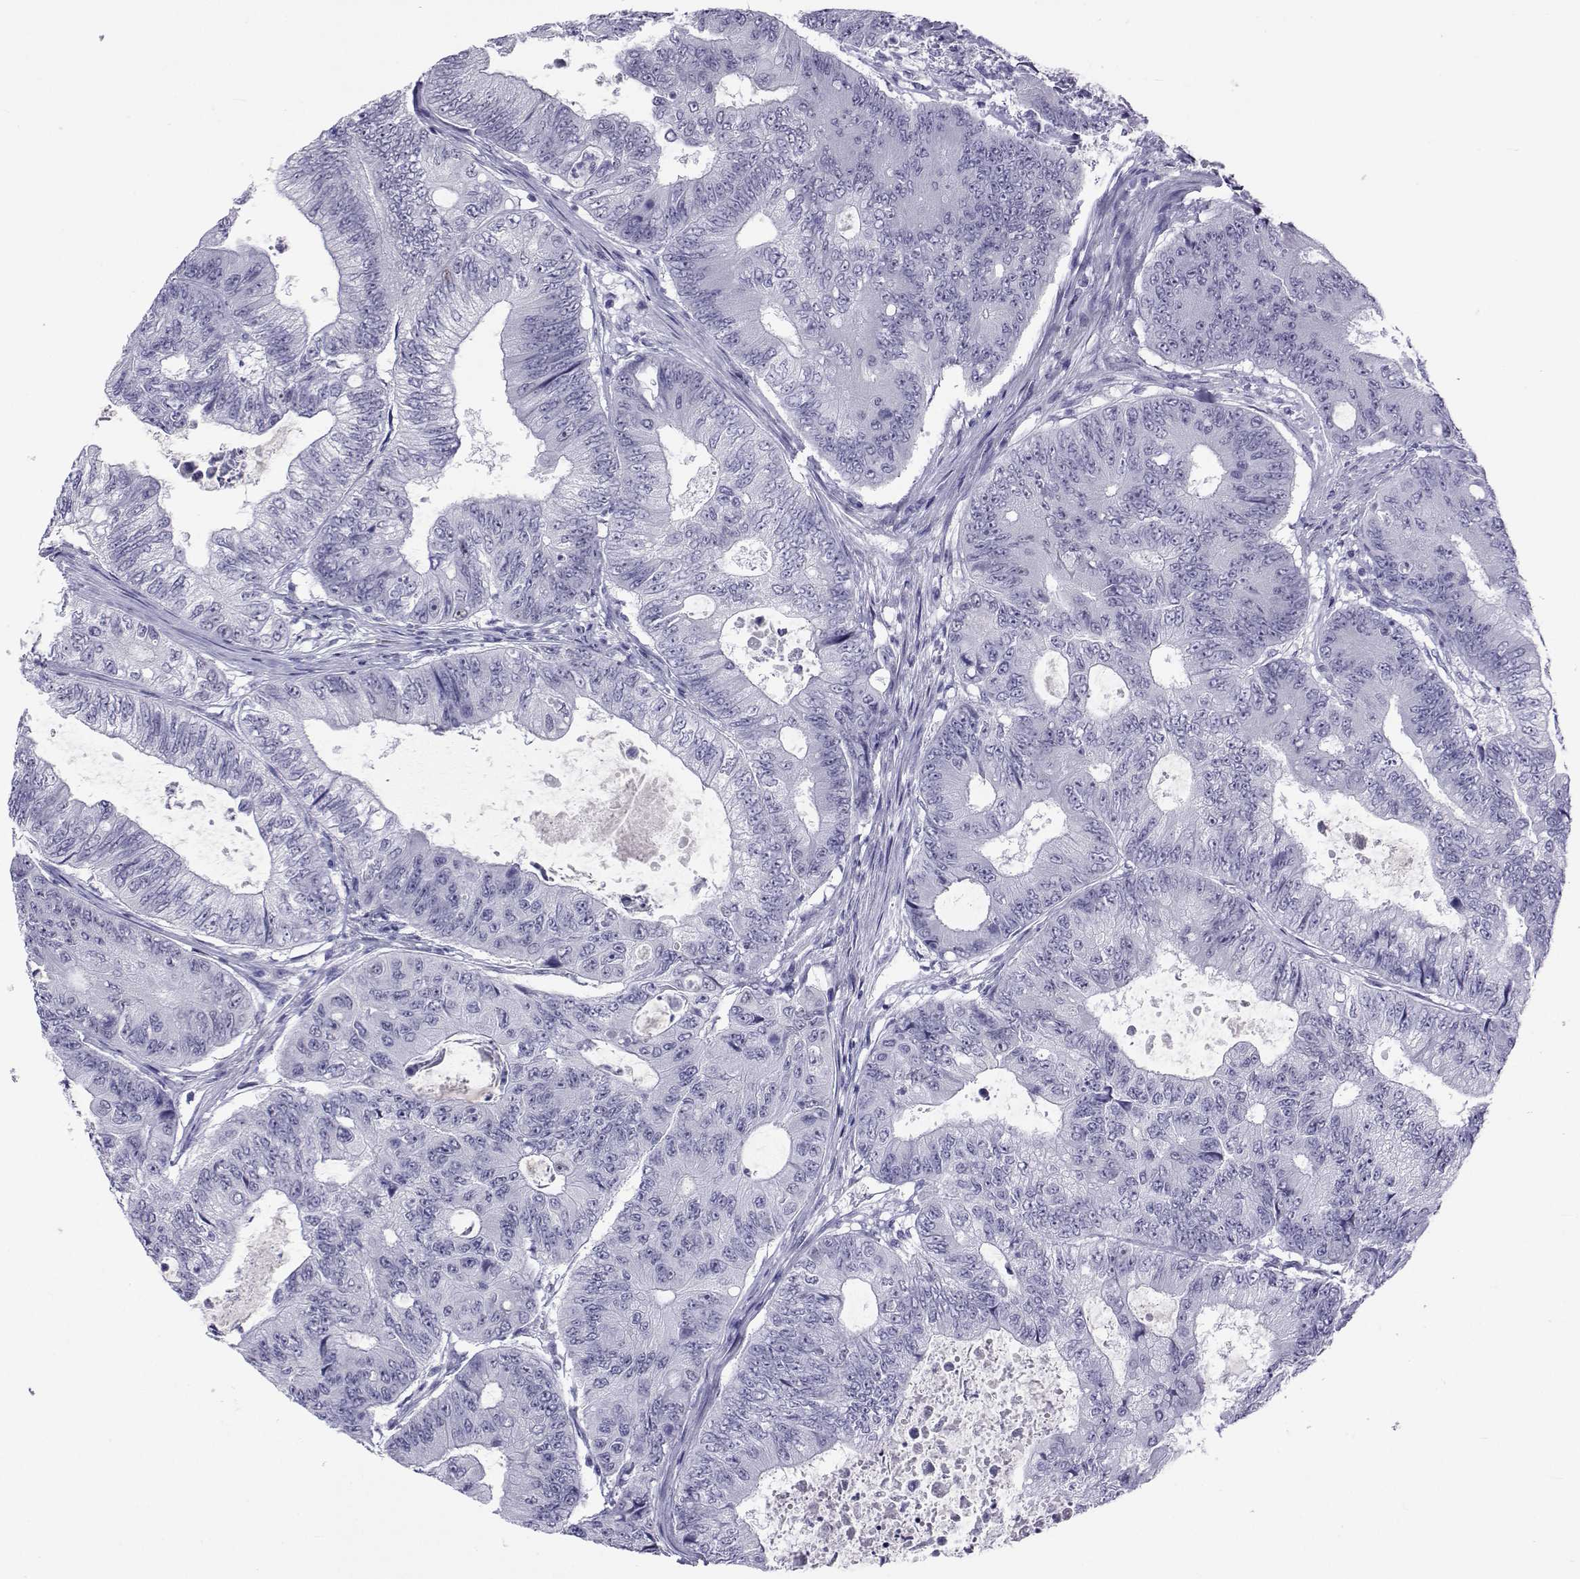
{"staining": {"intensity": "negative", "quantity": "none", "location": "none"}, "tissue": "colorectal cancer", "cell_type": "Tumor cells", "image_type": "cancer", "snomed": [{"axis": "morphology", "description": "Adenocarcinoma, NOS"}, {"axis": "topography", "description": "Colon"}], "caption": "Tumor cells are negative for brown protein staining in colorectal adenocarcinoma. (DAB immunohistochemistry, high magnification).", "gene": "ACTL7A", "patient": {"sex": "female", "age": 48}}